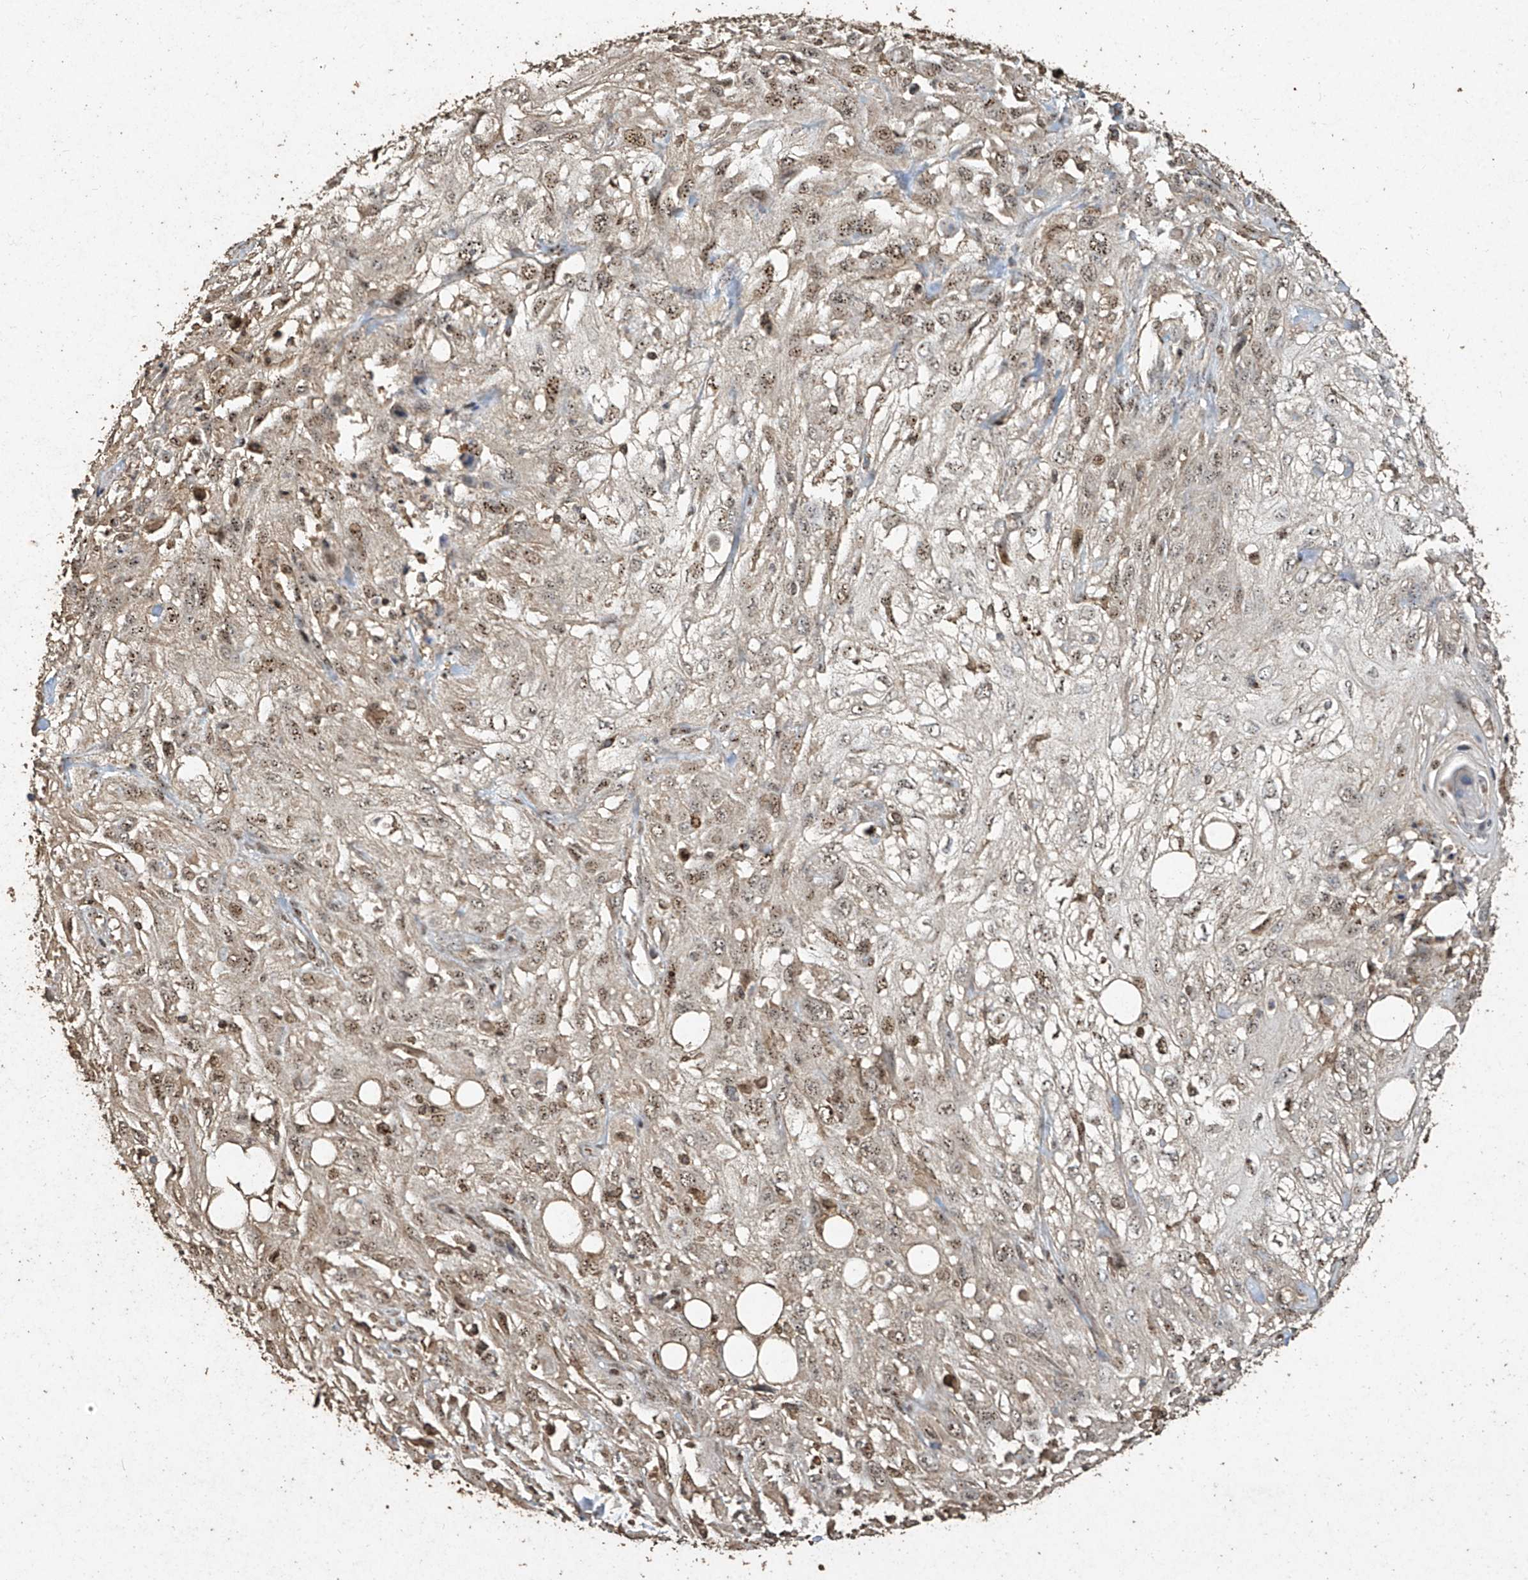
{"staining": {"intensity": "moderate", "quantity": ">75%", "location": "nuclear"}, "tissue": "skin cancer", "cell_type": "Tumor cells", "image_type": "cancer", "snomed": [{"axis": "morphology", "description": "Squamous cell carcinoma, NOS"}, {"axis": "topography", "description": "Skin"}], "caption": "Tumor cells display medium levels of moderate nuclear expression in approximately >75% of cells in human skin squamous cell carcinoma.", "gene": "ERBB3", "patient": {"sex": "male", "age": 75}}